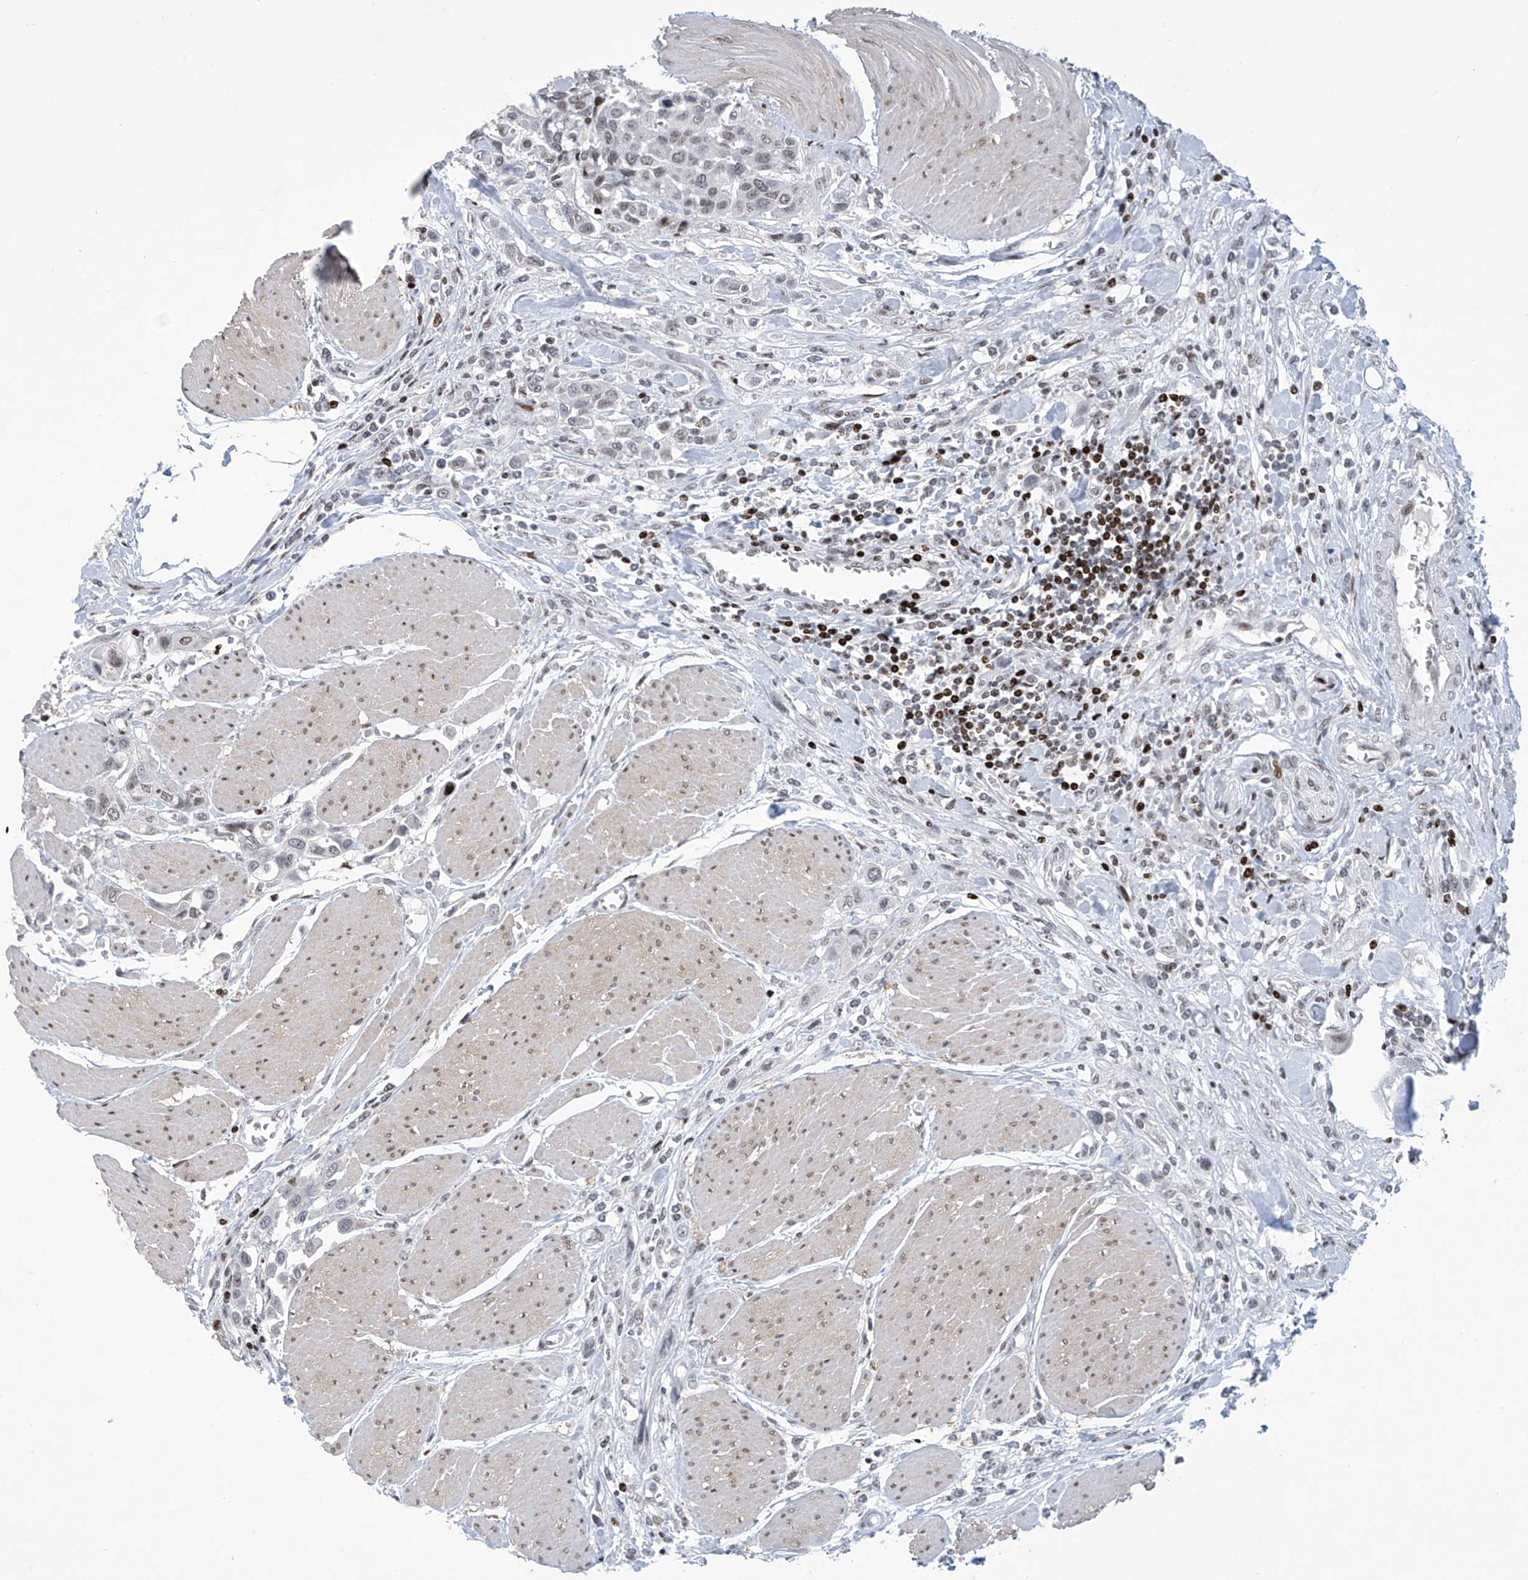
{"staining": {"intensity": "weak", "quantity": "<25%", "location": "nuclear"}, "tissue": "urothelial cancer", "cell_type": "Tumor cells", "image_type": "cancer", "snomed": [{"axis": "morphology", "description": "Urothelial carcinoma, High grade"}, {"axis": "topography", "description": "Urinary bladder"}], "caption": "A photomicrograph of human high-grade urothelial carcinoma is negative for staining in tumor cells. Brightfield microscopy of immunohistochemistry stained with DAB (3,3'-diaminobenzidine) (brown) and hematoxylin (blue), captured at high magnification.", "gene": "RFX7", "patient": {"sex": "male", "age": 50}}